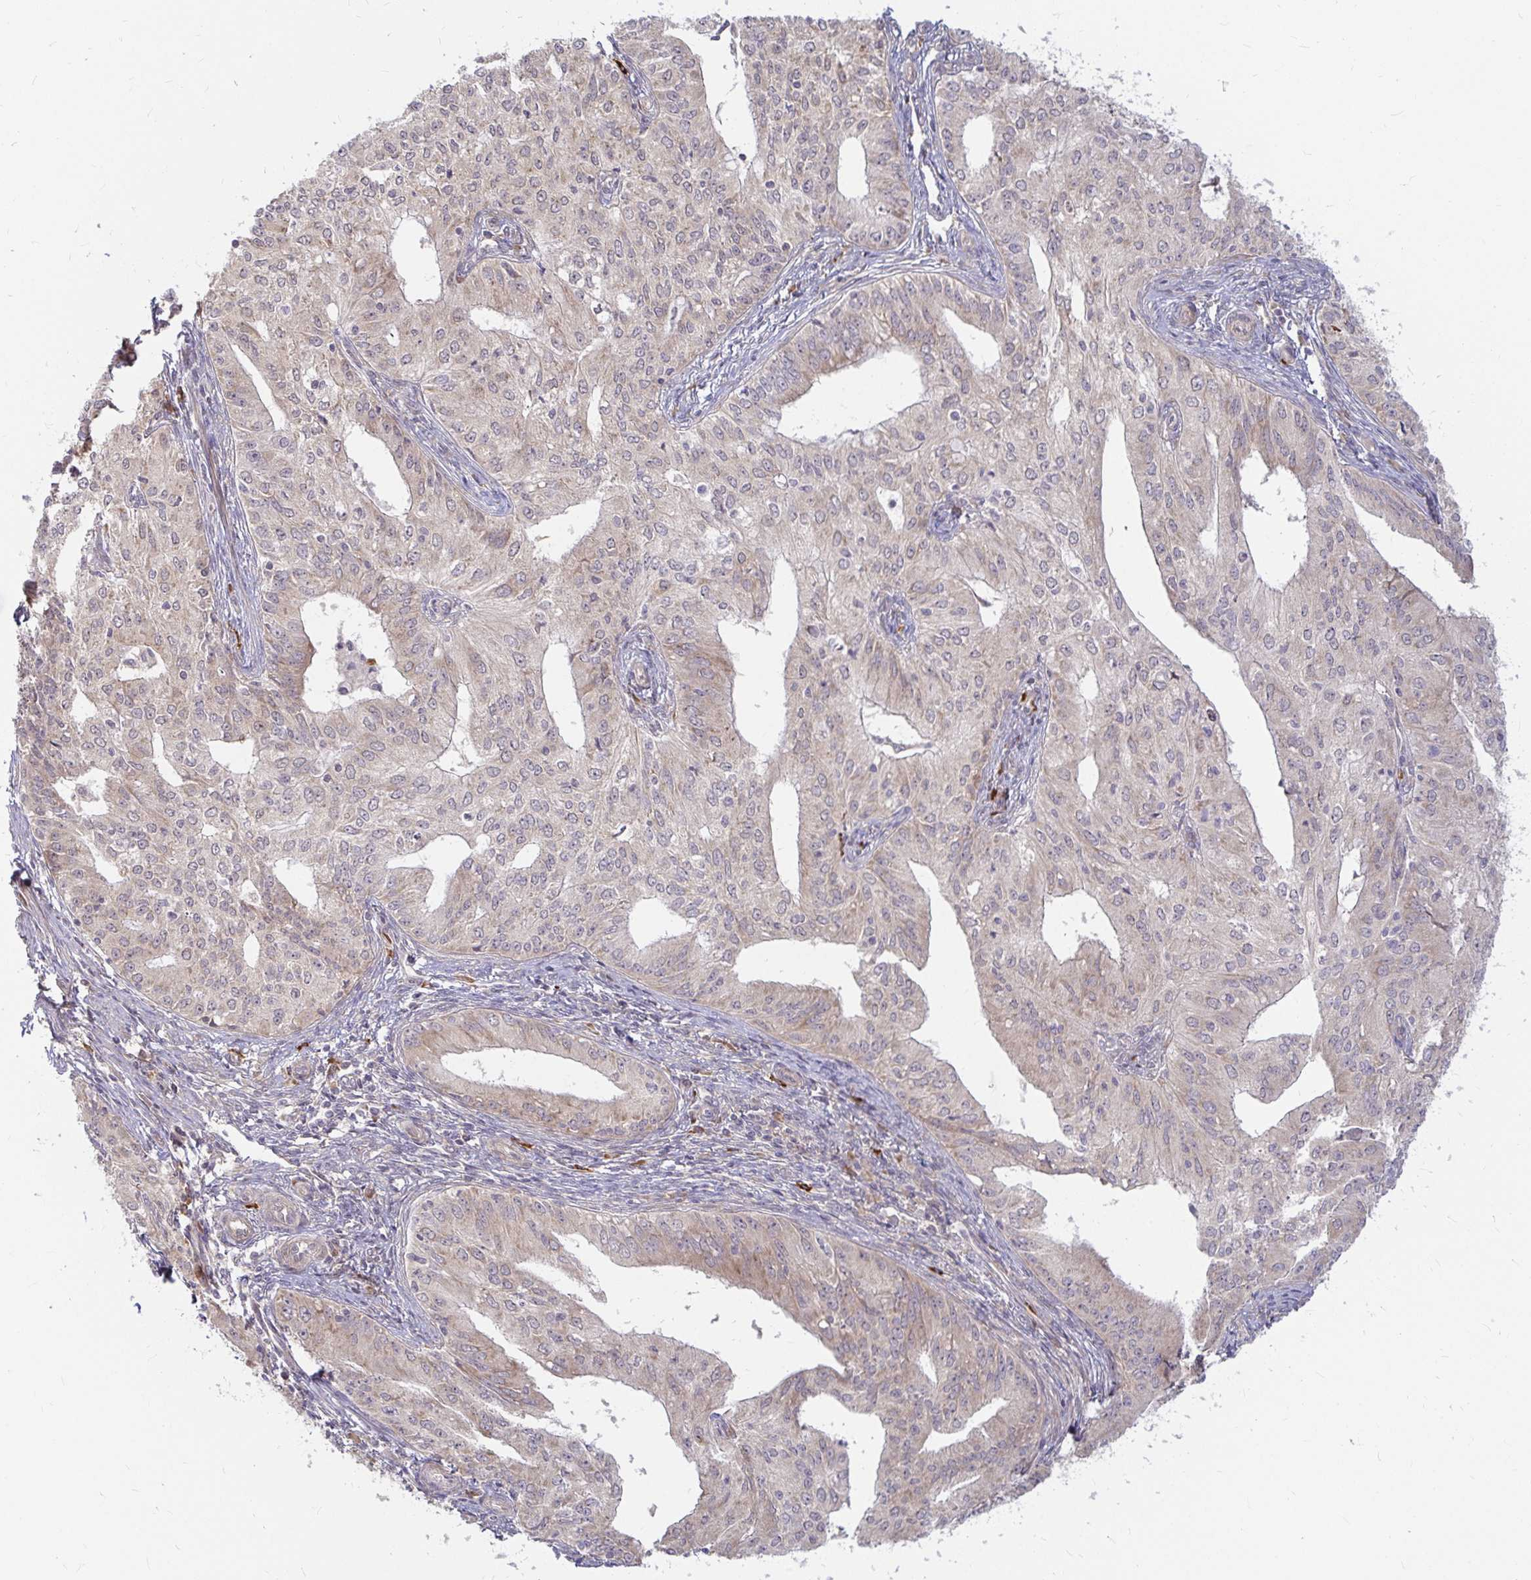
{"staining": {"intensity": "negative", "quantity": "none", "location": "none"}, "tissue": "endometrial cancer", "cell_type": "Tumor cells", "image_type": "cancer", "snomed": [{"axis": "morphology", "description": "Adenocarcinoma, NOS"}, {"axis": "topography", "description": "Endometrium"}], "caption": "Human endometrial cancer stained for a protein using immunohistochemistry (IHC) reveals no positivity in tumor cells.", "gene": "CAST", "patient": {"sex": "female", "age": 50}}